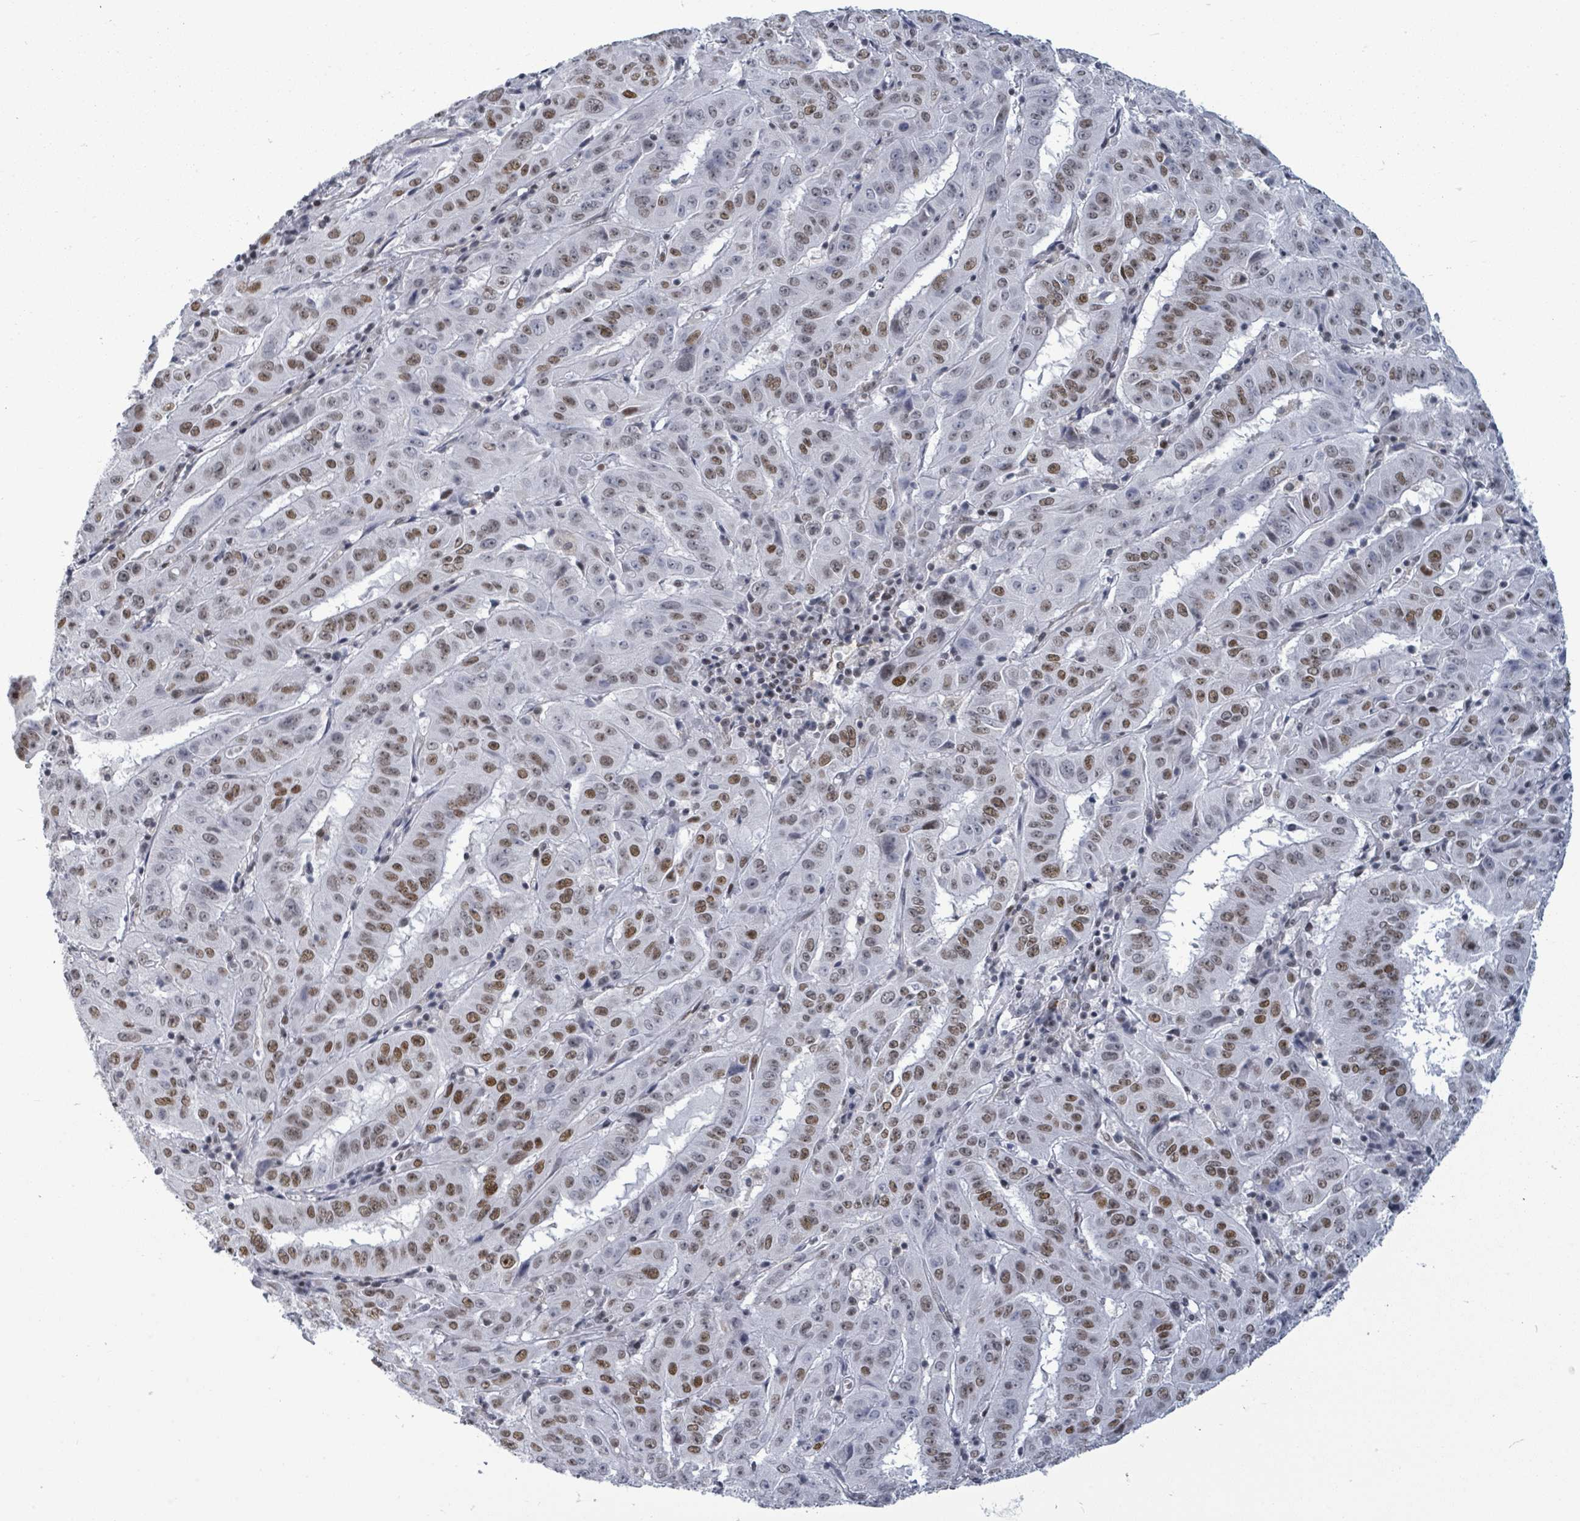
{"staining": {"intensity": "moderate", "quantity": ">75%", "location": "nuclear"}, "tissue": "pancreatic cancer", "cell_type": "Tumor cells", "image_type": "cancer", "snomed": [{"axis": "morphology", "description": "Adenocarcinoma, NOS"}, {"axis": "topography", "description": "Pancreas"}], "caption": "Pancreatic cancer was stained to show a protein in brown. There is medium levels of moderate nuclear expression in about >75% of tumor cells.", "gene": "ERCC5", "patient": {"sex": "male", "age": 63}}